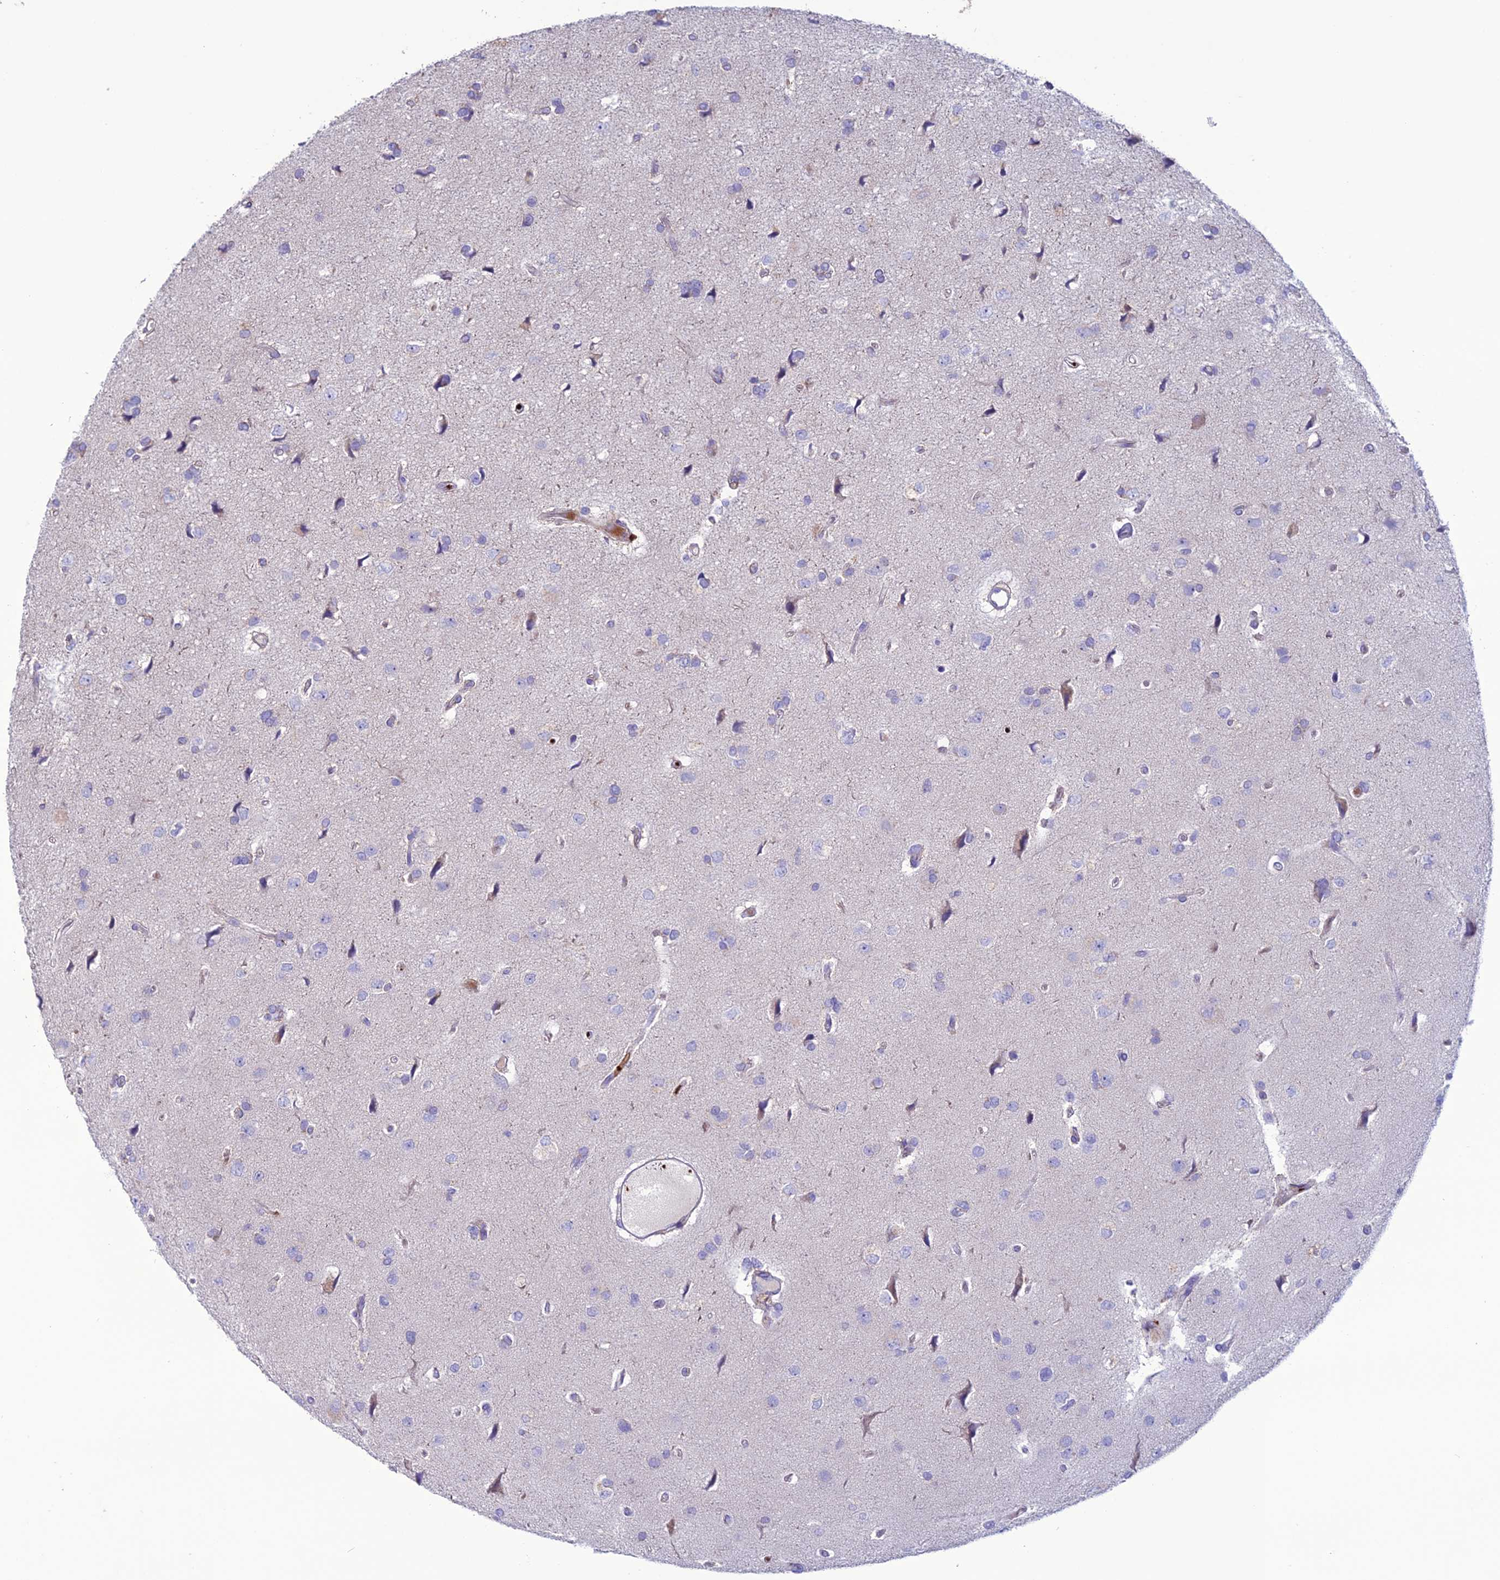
{"staining": {"intensity": "negative", "quantity": "none", "location": "none"}, "tissue": "glioma", "cell_type": "Tumor cells", "image_type": "cancer", "snomed": [{"axis": "morphology", "description": "Glioma, malignant, High grade"}, {"axis": "topography", "description": "Brain"}], "caption": "There is no significant expression in tumor cells of glioma.", "gene": "C21orf140", "patient": {"sex": "male", "age": 77}}